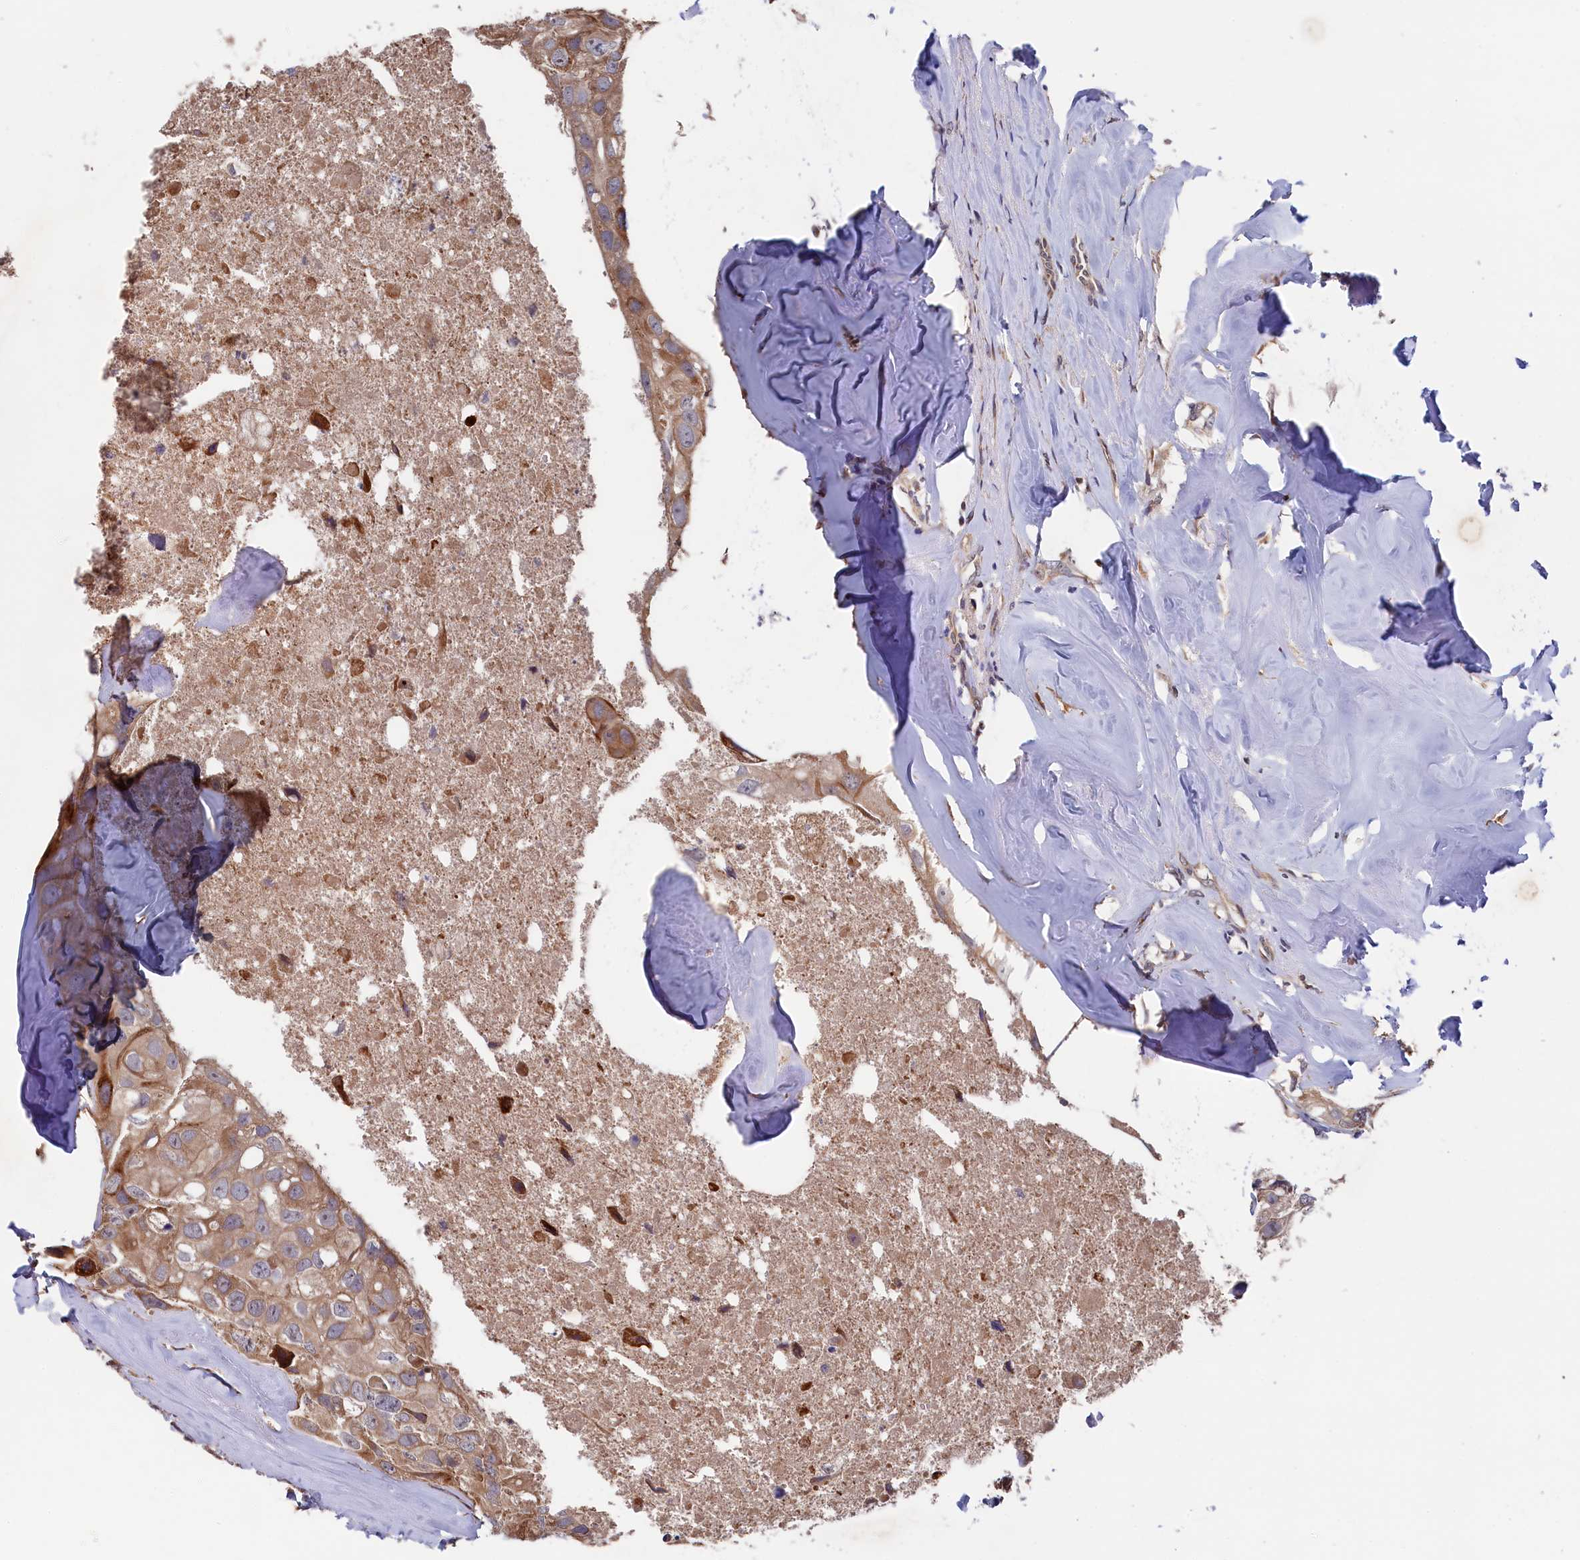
{"staining": {"intensity": "weak", "quantity": ">75%", "location": "cytoplasmic/membranous"}, "tissue": "head and neck cancer", "cell_type": "Tumor cells", "image_type": "cancer", "snomed": [{"axis": "morphology", "description": "Adenocarcinoma, NOS"}, {"axis": "morphology", "description": "Adenocarcinoma, metastatic, NOS"}, {"axis": "topography", "description": "Head-Neck"}], "caption": "Immunohistochemistry of human head and neck metastatic adenocarcinoma demonstrates low levels of weak cytoplasmic/membranous staining in about >75% of tumor cells. Immunohistochemistry (ihc) stains the protein in brown and the nuclei are stained blue.", "gene": "SLC12A4", "patient": {"sex": "male", "age": 75}}